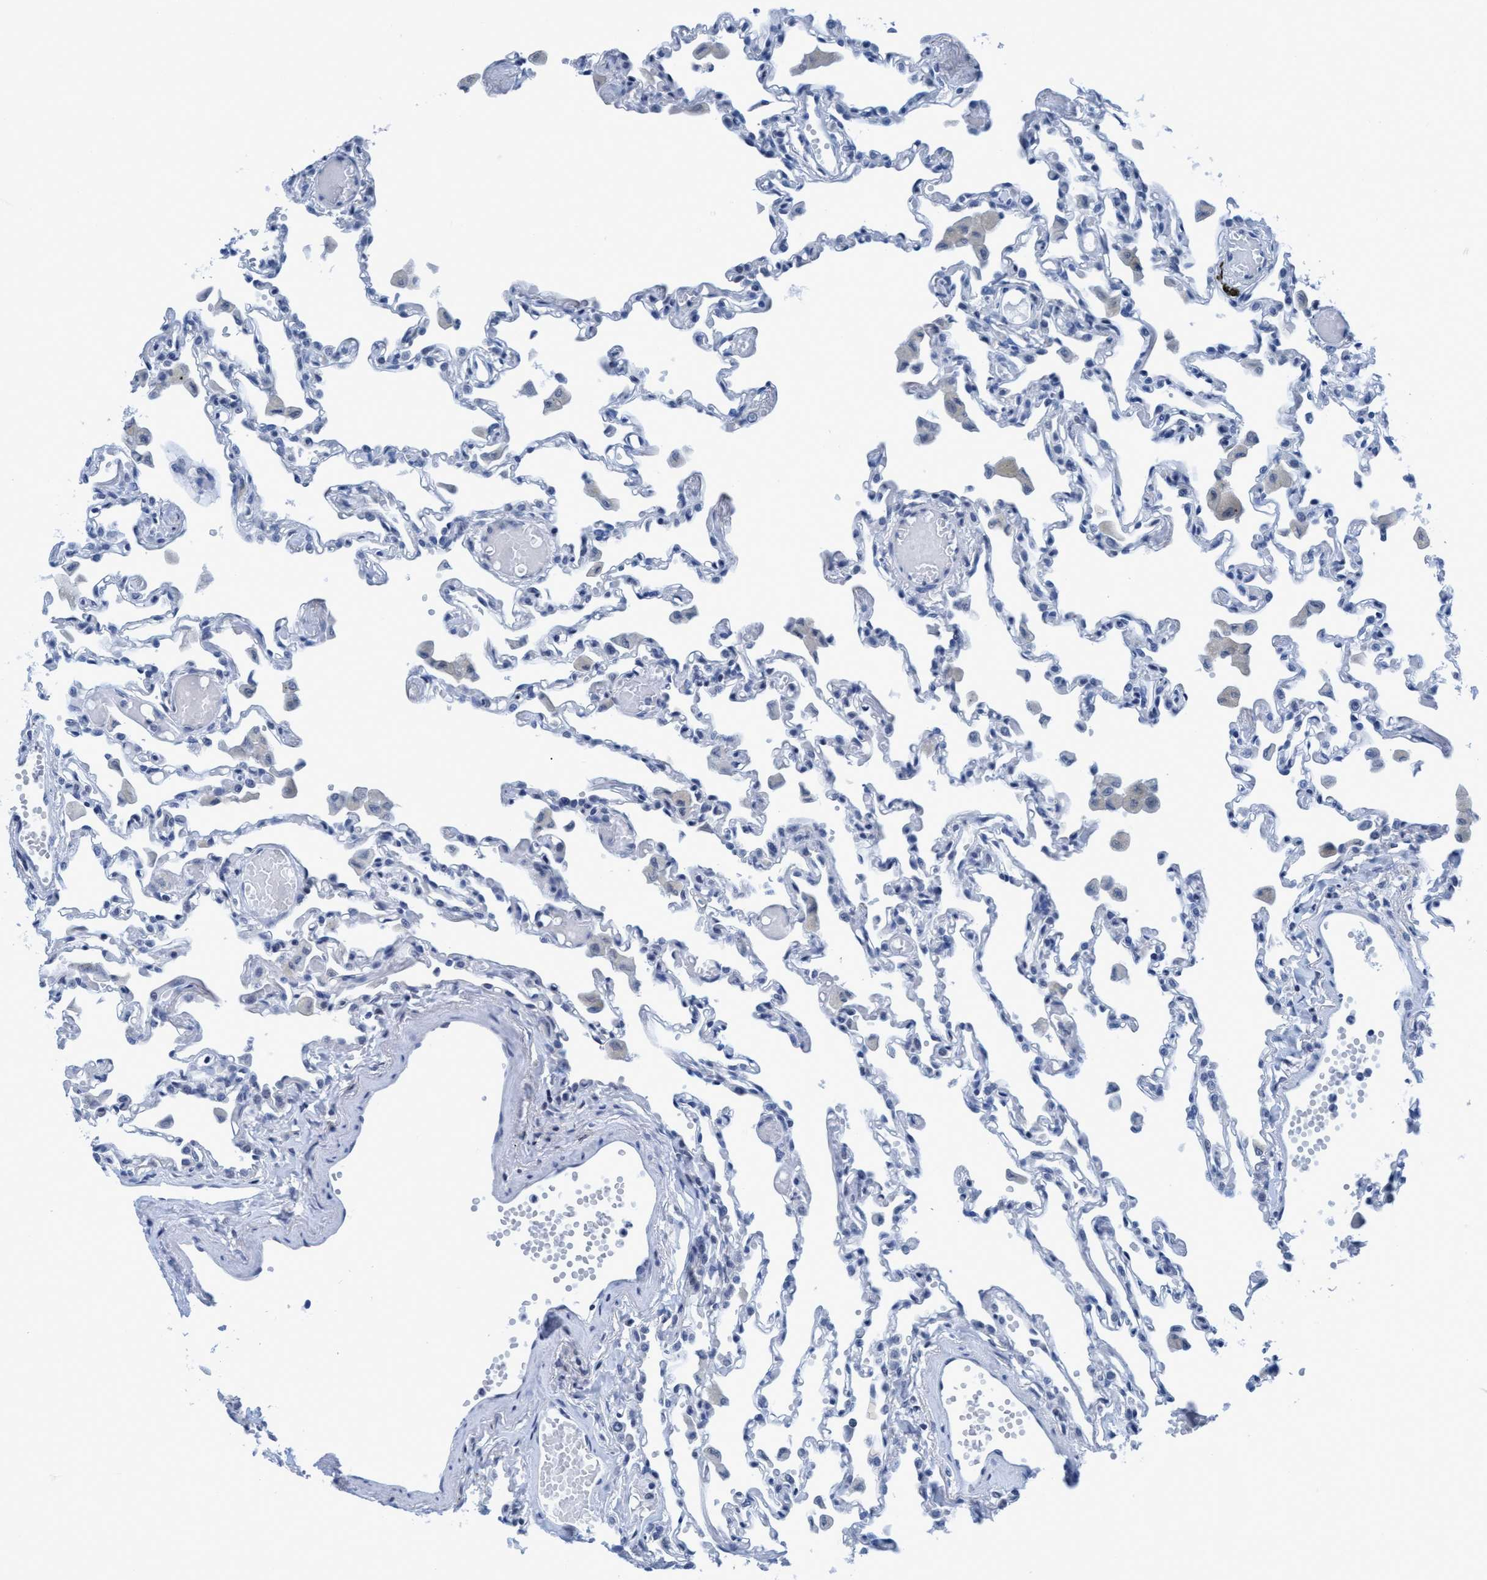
{"staining": {"intensity": "negative", "quantity": "none", "location": "none"}, "tissue": "lung", "cell_type": "Alveolar cells", "image_type": "normal", "snomed": [{"axis": "morphology", "description": "Normal tissue, NOS"}, {"axis": "topography", "description": "Bronchus"}, {"axis": "topography", "description": "Lung"}], "caption": "Alveolar cells show no significant protein expression in benign lung. The staining was performed using DAB (3,3'-diaminobenzidine) to visualize the protein expression in brown, while the nuclei were stained in blue with hematoxylin (Magnification: 20x).", "gene": "DNAI1", "patient": {"sex": "female", "age": 49}}